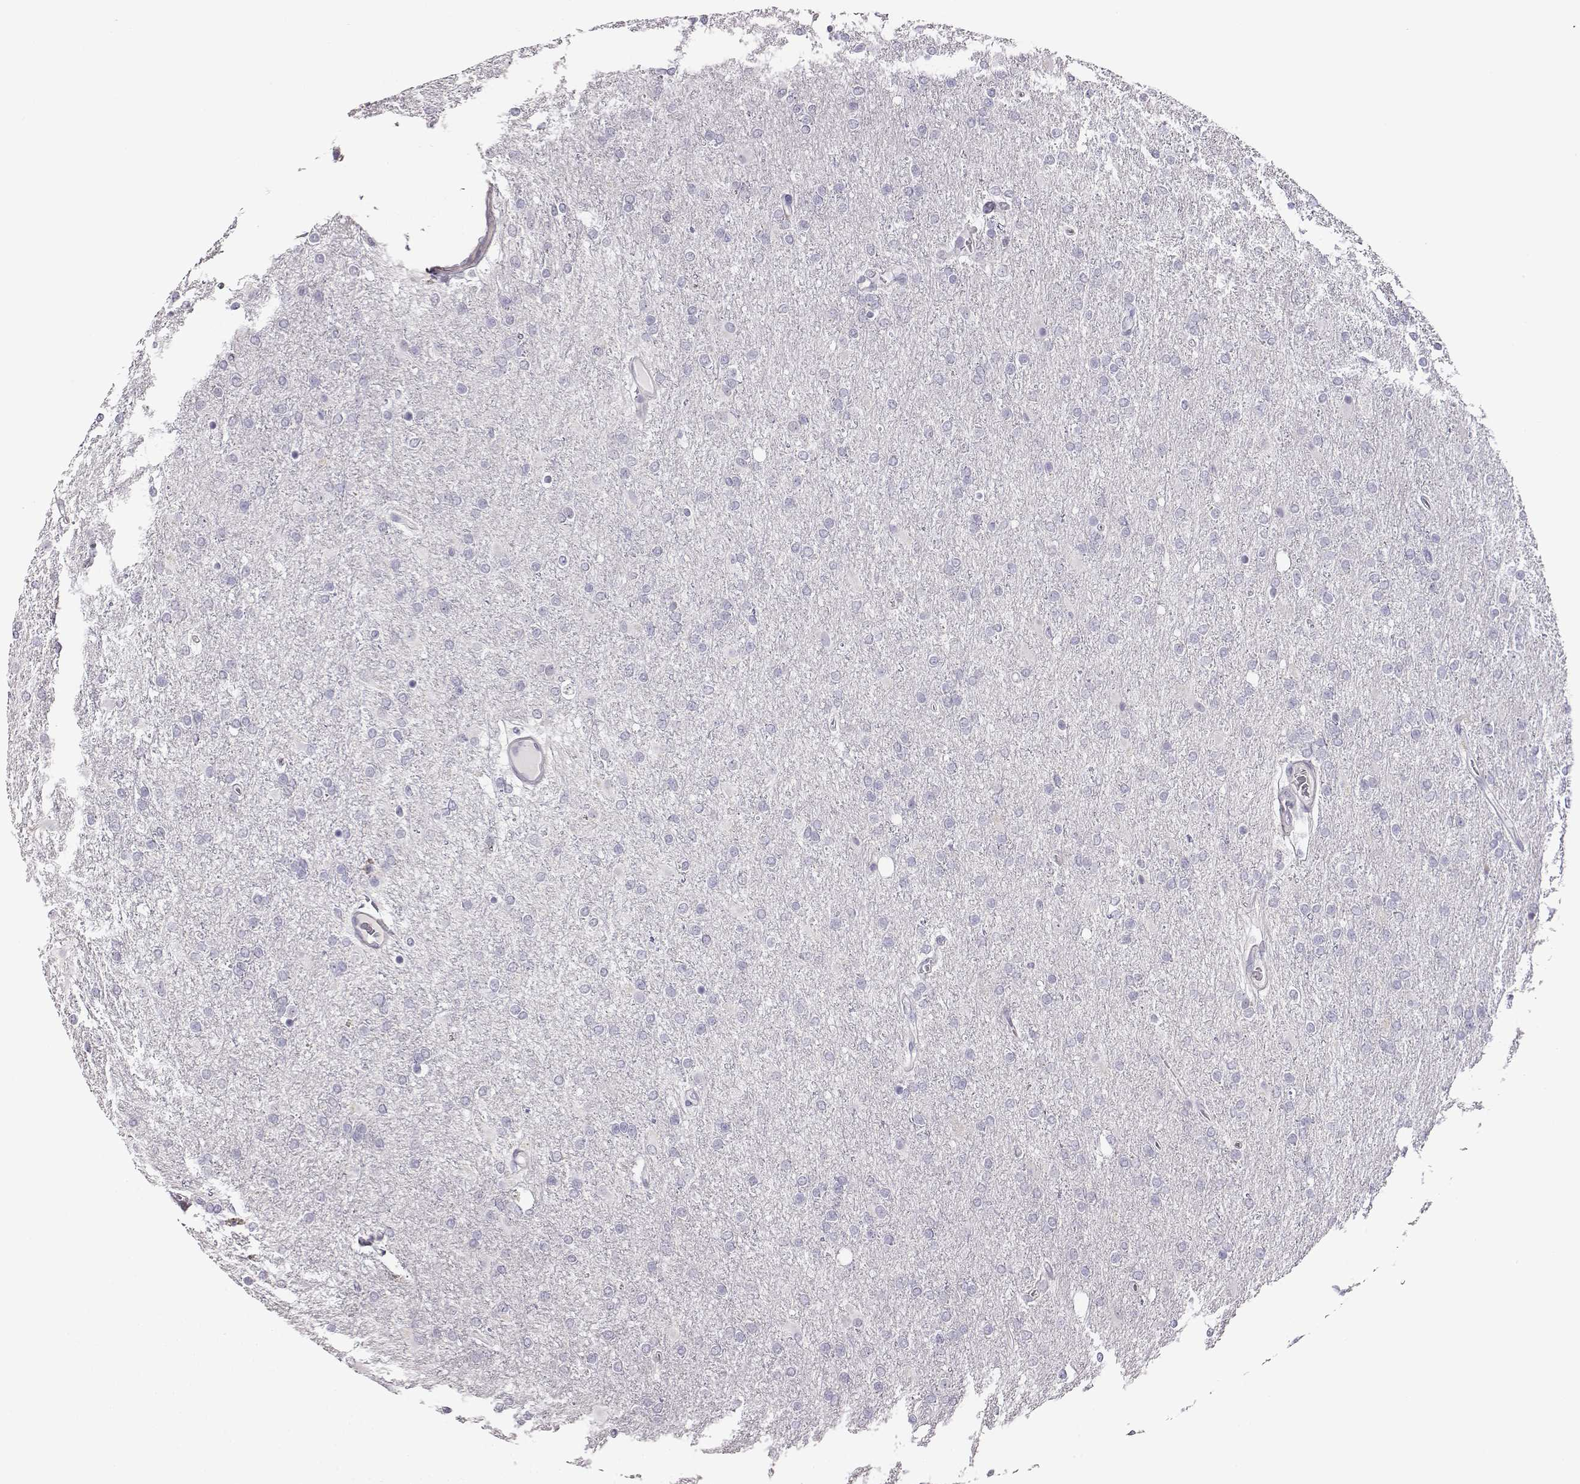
{"staining": {"intensity": "negative", "quantity": "none", "location": "none"}, "tissue": "glioma", "cell_type": "Tumor cells", "image_type": "cancer", "snomed": [{"axis": "morphology", "description": "Glioma, malignant, High grade"}, {"axis": "topography", "description": "Cerebral cortex"}], "caption": "IHC of glioma reveals no positivity in tumor cells.", "gene": "ADAM7", "patient": {"sex": "male", "age": 70}}